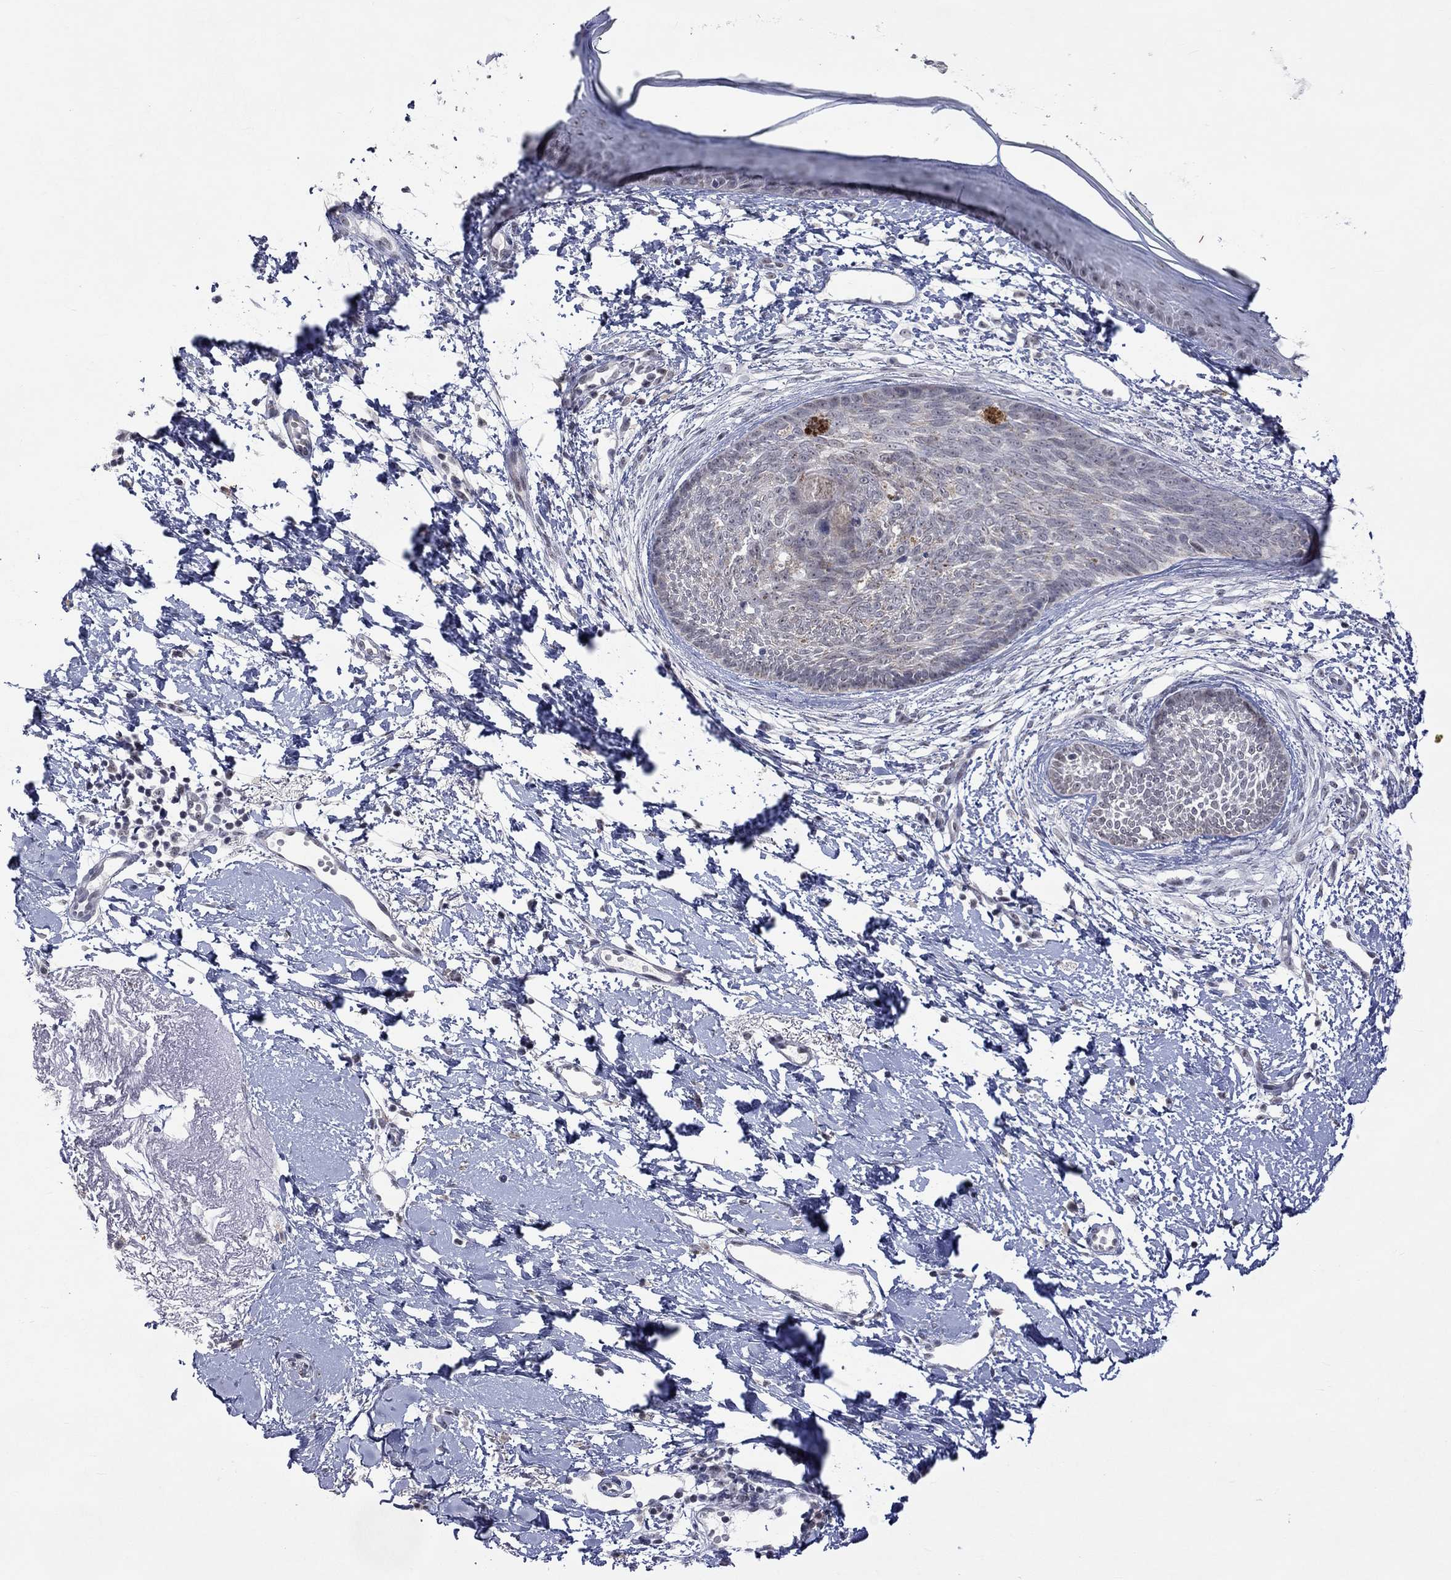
{"staining": {"intensity": "negative", "quantity": "none", "location": "none"}, "tissue": "skin cancer", "cell_type": "Tumor cells", "image_type": "cancer", "snomed": [{"axis": "morphology", "description": "Normal tissue, NOS"}, {"axis": "morphology", "description": "Basal cell carcinoma"}, {"axis": "topography", "description": "Skin"}], "caption": "Tumor cells are negative for brown protein staining in skin cancer (basal cell carcinoma).", "gene": "TMEM143", "patient": {"sex": "male", "age": 84}}